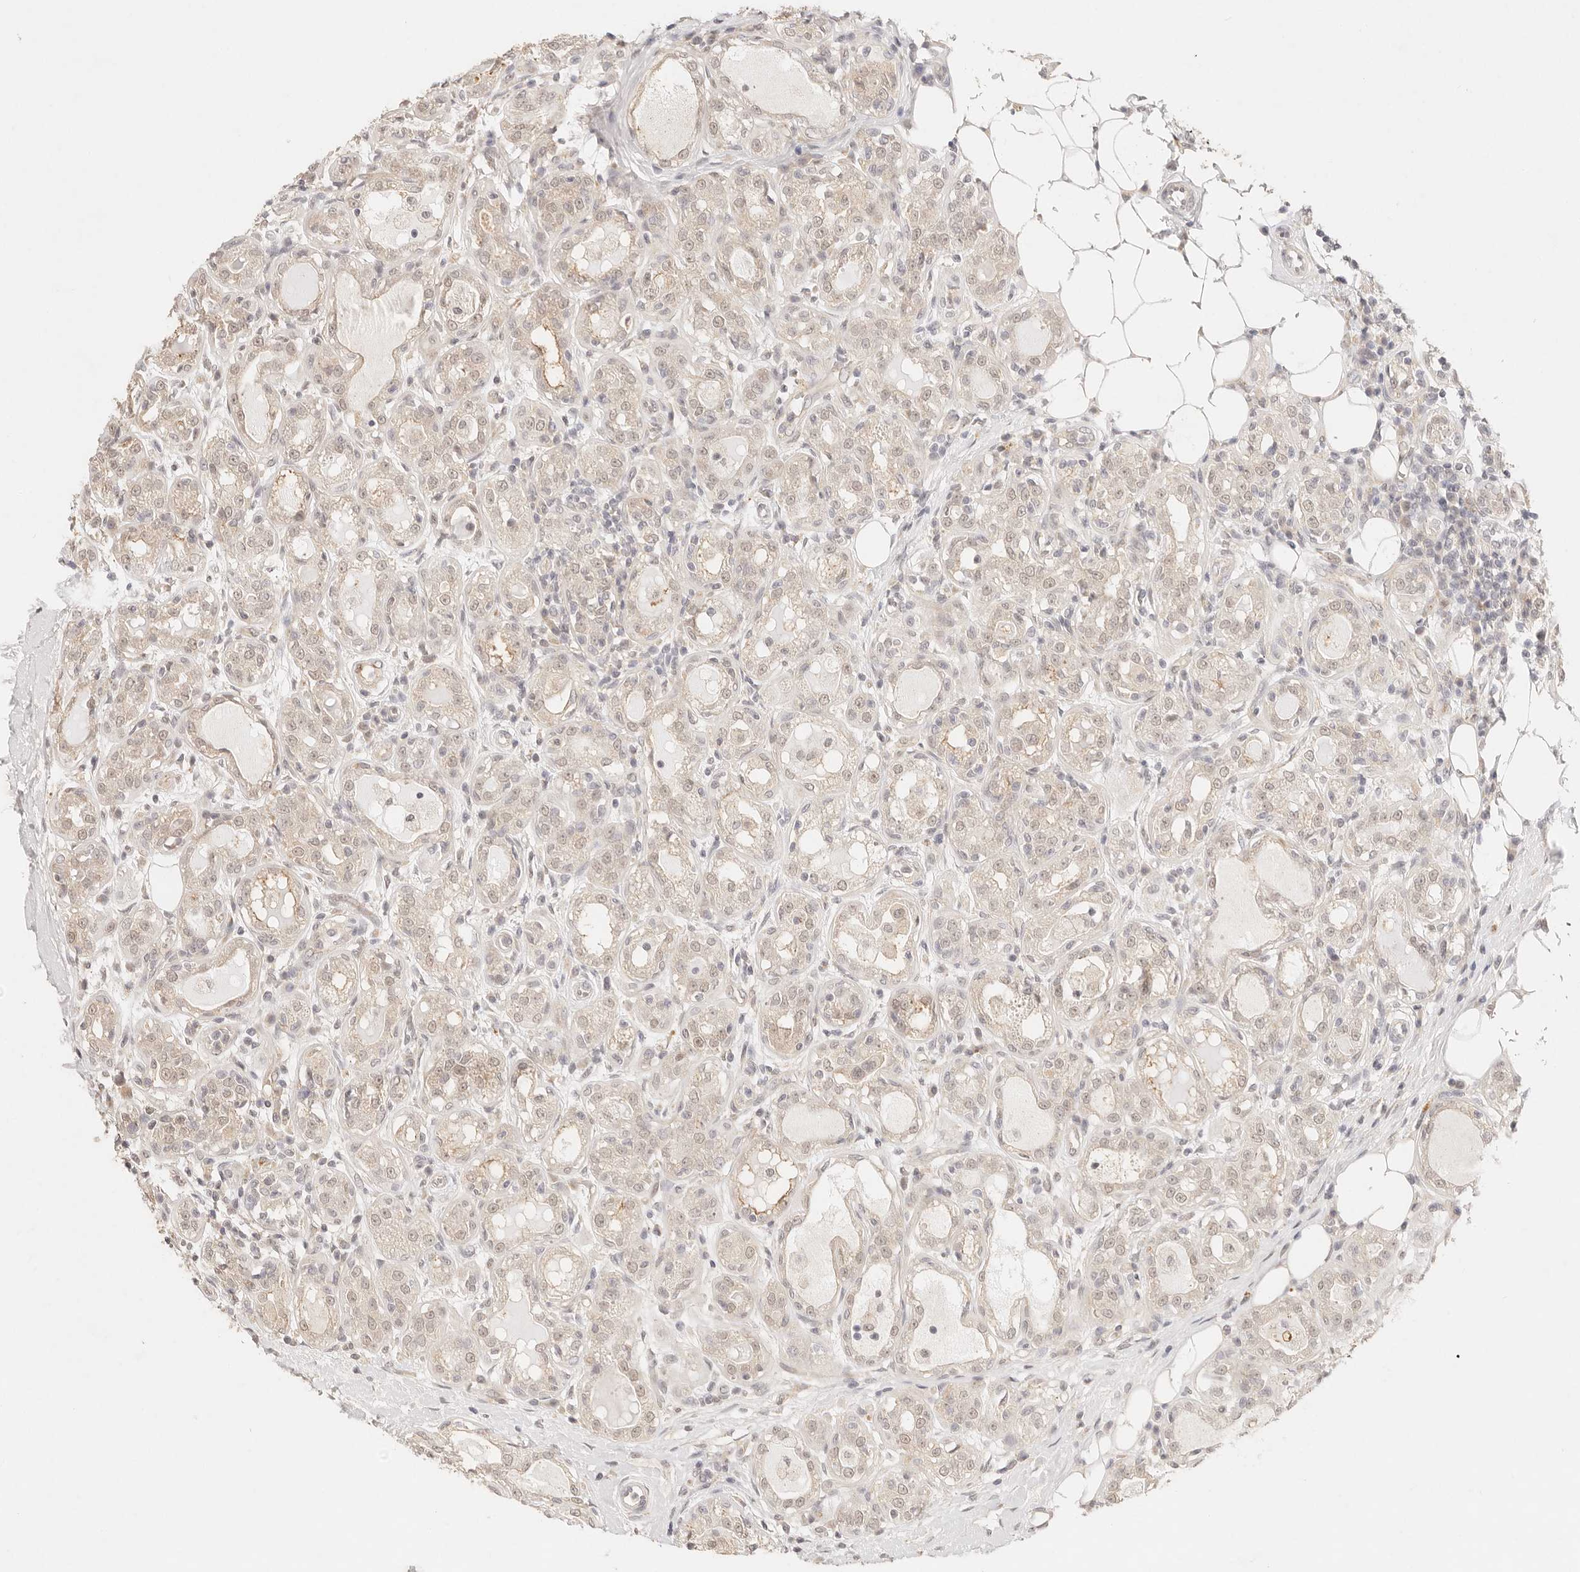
{"staining": {"intensity": "weak", "quantity": "<25%", "location": "cytoplasmic/membranous"}, "tissue": "breast cancer", "cell_type": "Tumor cells", "image_type": "cancer", "snomed": [{"axis": "morphology", "description": "Duct carcinoma"}, {"axis": "topography", "description": "Breast"}], "caption": "A high-resolution image shows IHC staining of intraductal carcinoma (breast), which displays no significant staining in tumor cells. The staining was performed using DAB to visualize the protein expression in brown, while the nuclei were stained in blue with hematoxylin (Magnification: 20x).", "gene": "GPR156", "patient": {"sex": "female", "age": 27}}